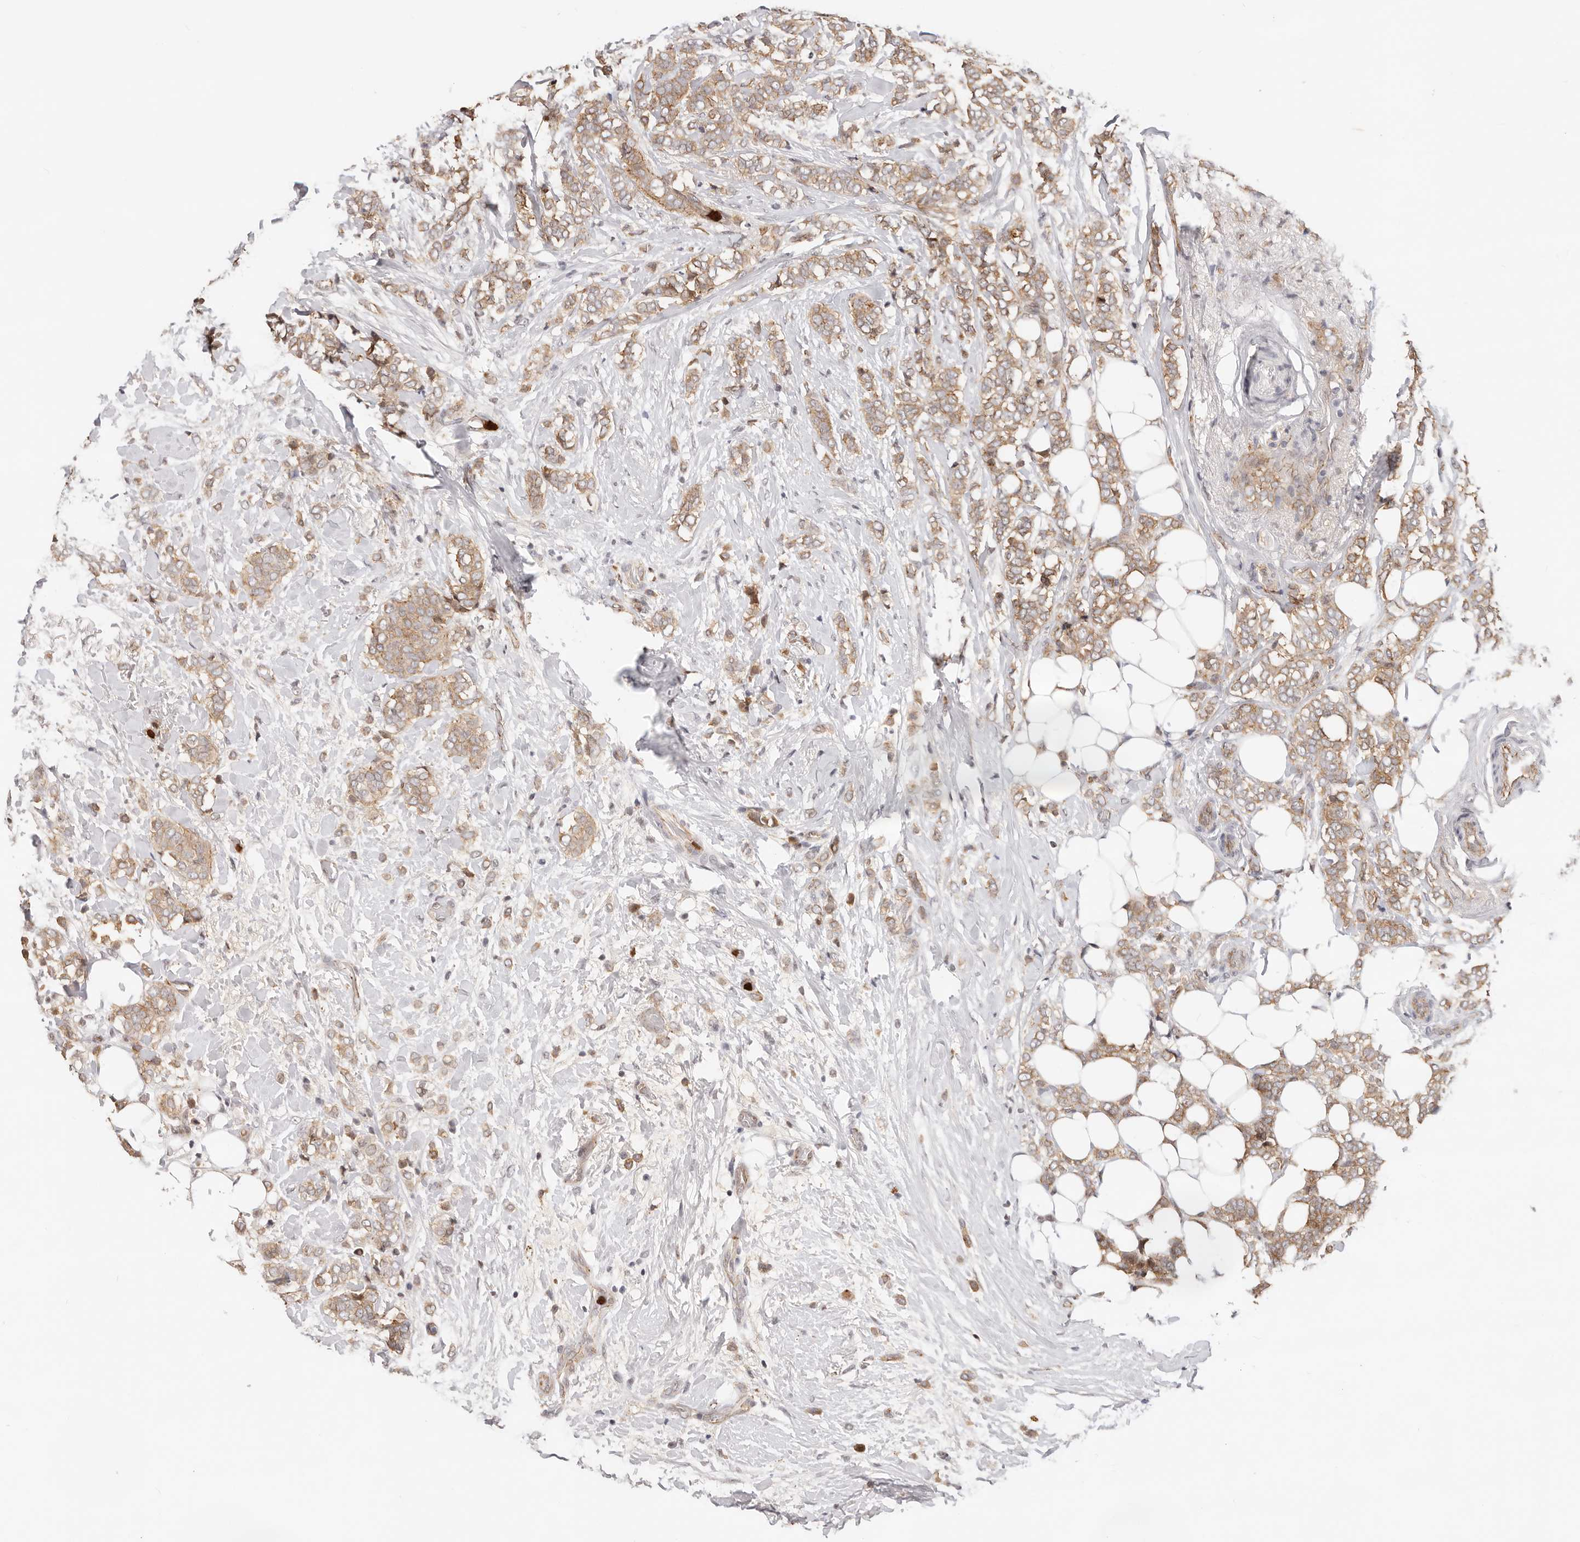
{"staining": {"intensity": "moderate", "quantity": ">75%", "location": "cytoplasmic/membranous"}, "tissue": "breast cancer", "cell_type": "Tumor cells", "image_type": "cancer", "snomed": [{"axis": "morphology", "description": "Lobular carcinoma"}, {"axis": "topography", "description": "Breast"}], "caption": "DAB immunohistochemical staining of human breast cancer demonstrates moderate cytoplasmic/membranous protein expression in about >75% of tumor cells.", "gene": "AFDN", "patient": {"sex": "female", "age": 50}}